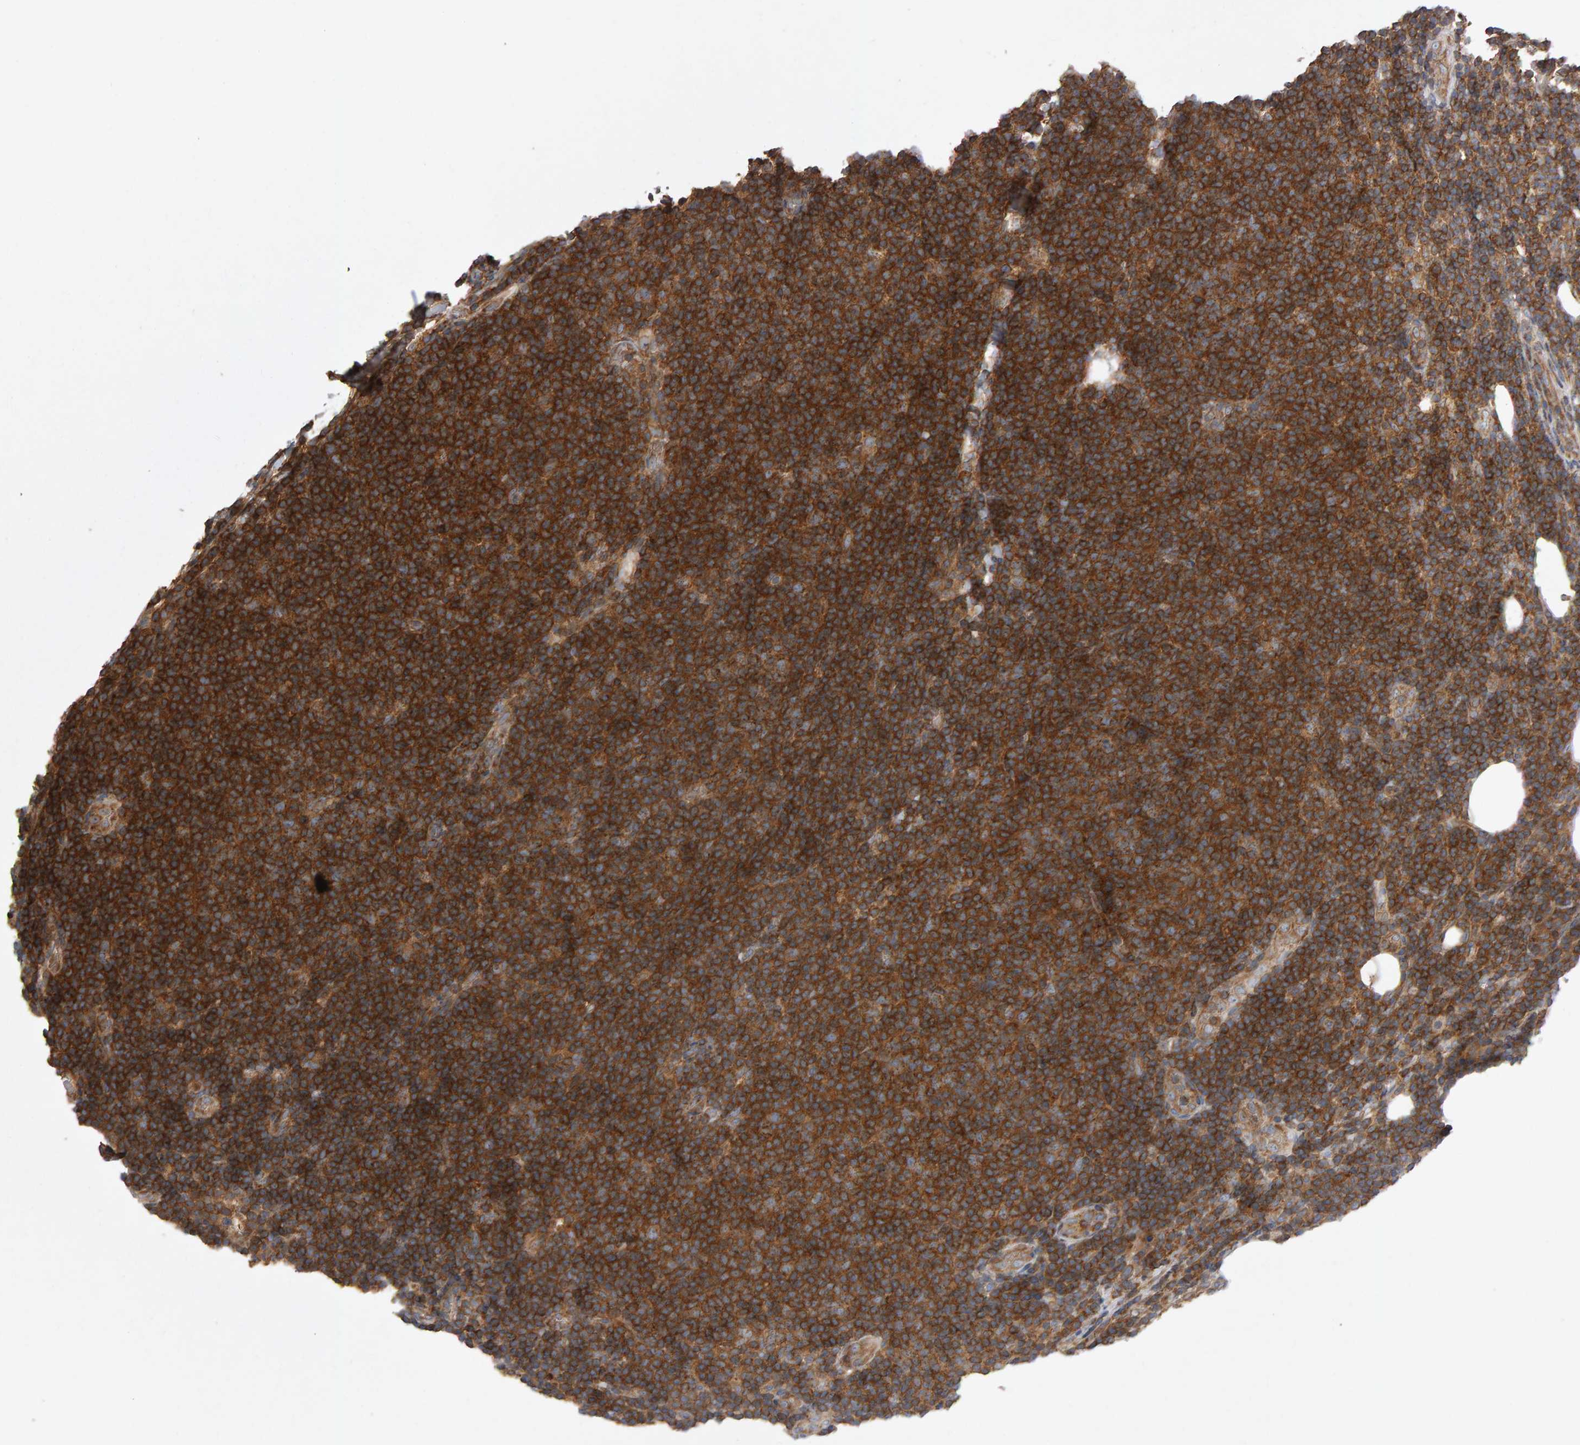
{"staining": {"intensity": "strong", "quantity": ">75%", "location": "cytoplasmic/membranous"}, "tissue": "lymphoma", "cell_type": "Tumor cells", "image_type": "cancer", "snomed": [{"axis": "morphology", "description": "Malignant lymphoma, non-Hodgkin's type, Low grade"}, {"axis": "topography", "description": "Lymph node"}], "caption": "Protein expression analysis of lymphoma displays strong cytoplasmic/membranous expression in approximately >75% of tumor cells. Ihc stains the protein in brown and the nuclei are stained blue.", "gene": "PGS1", "patient": {"sex": "male", "age": 66}}